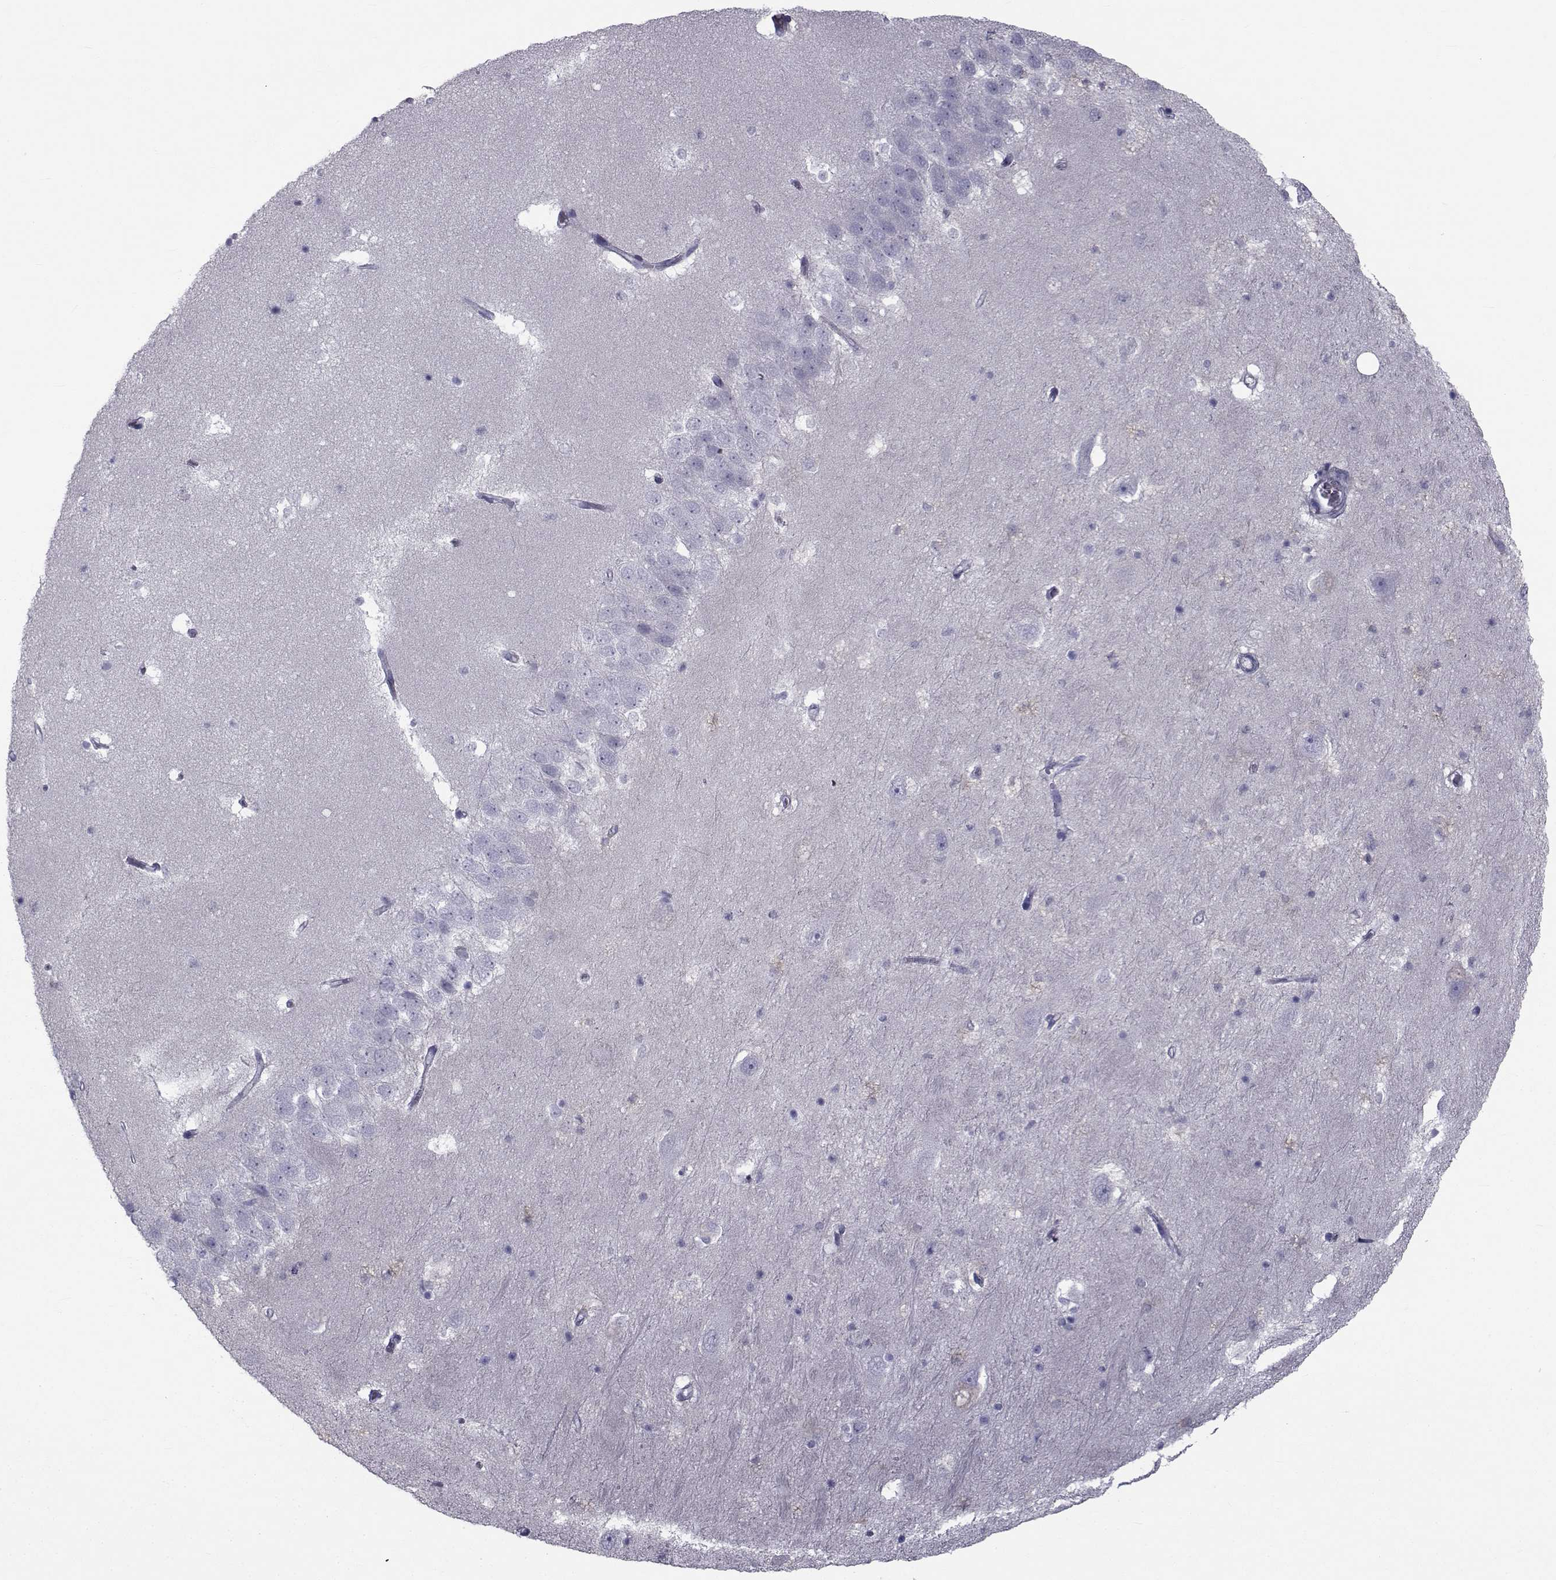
{"staining": {"intensity": "negative", "quantity": "none", "location": "none"}, "tissue": "hippocampus", "cell_type": "Glial cells", "image_type": "normal", "snomed": [{"axis": "morphology", "description": "Normal tissue, NOS"}, {"axis": "topography", "description": "Hippocampus"}], "caption": "Immunohistochemistry (IHC) micrograph of benign human hippocampus stained for a protein (brown), which displays no expression in glial cells. (Brightfield microscopy of DAB (3,3'-diaminobenzidine) immunohistochemistry (IHC) at high magnification).", "gene": "FDXR", "patient": {"sex": "male", "age": 58}}